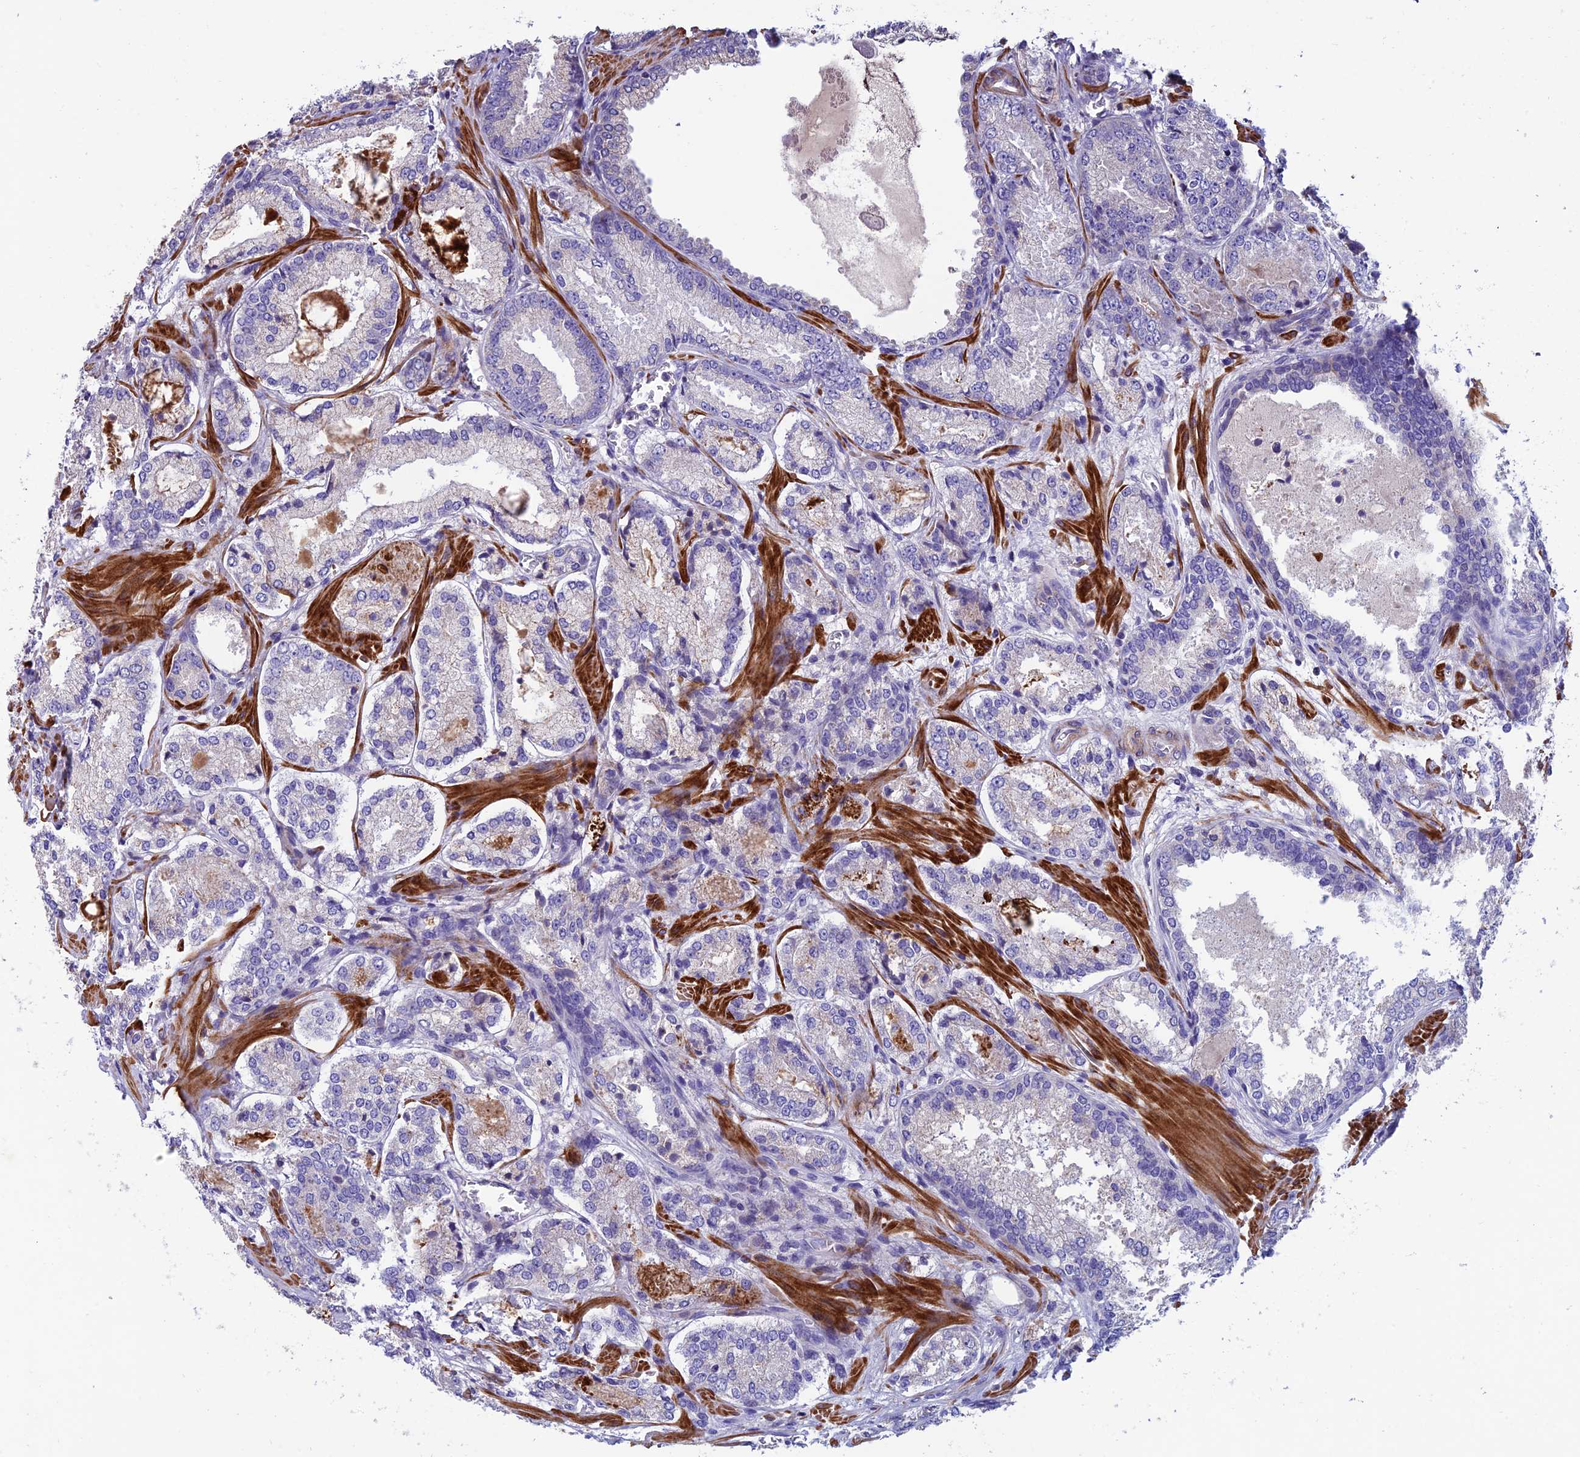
{"staining": {"intensity": "negative", "quantity": "none", "location": "none"}, "tissue": "prostate cancer", "cell_type": "Tumor cells", "image_type": "cancer", "snomed": [{"axis": "morphology", "description": "Adenocarcinoma, Low grade"}, {"axis": "topography", "description": "Prostate"}], "caption": "The histopathology image demonstrates no significant positivity in tumor cells of low-grade adenocarcinoma (prostate). Nuclei are stained in blue.", "gene": "FAM178B", "patient": {"sex": "male", "age": 74}}